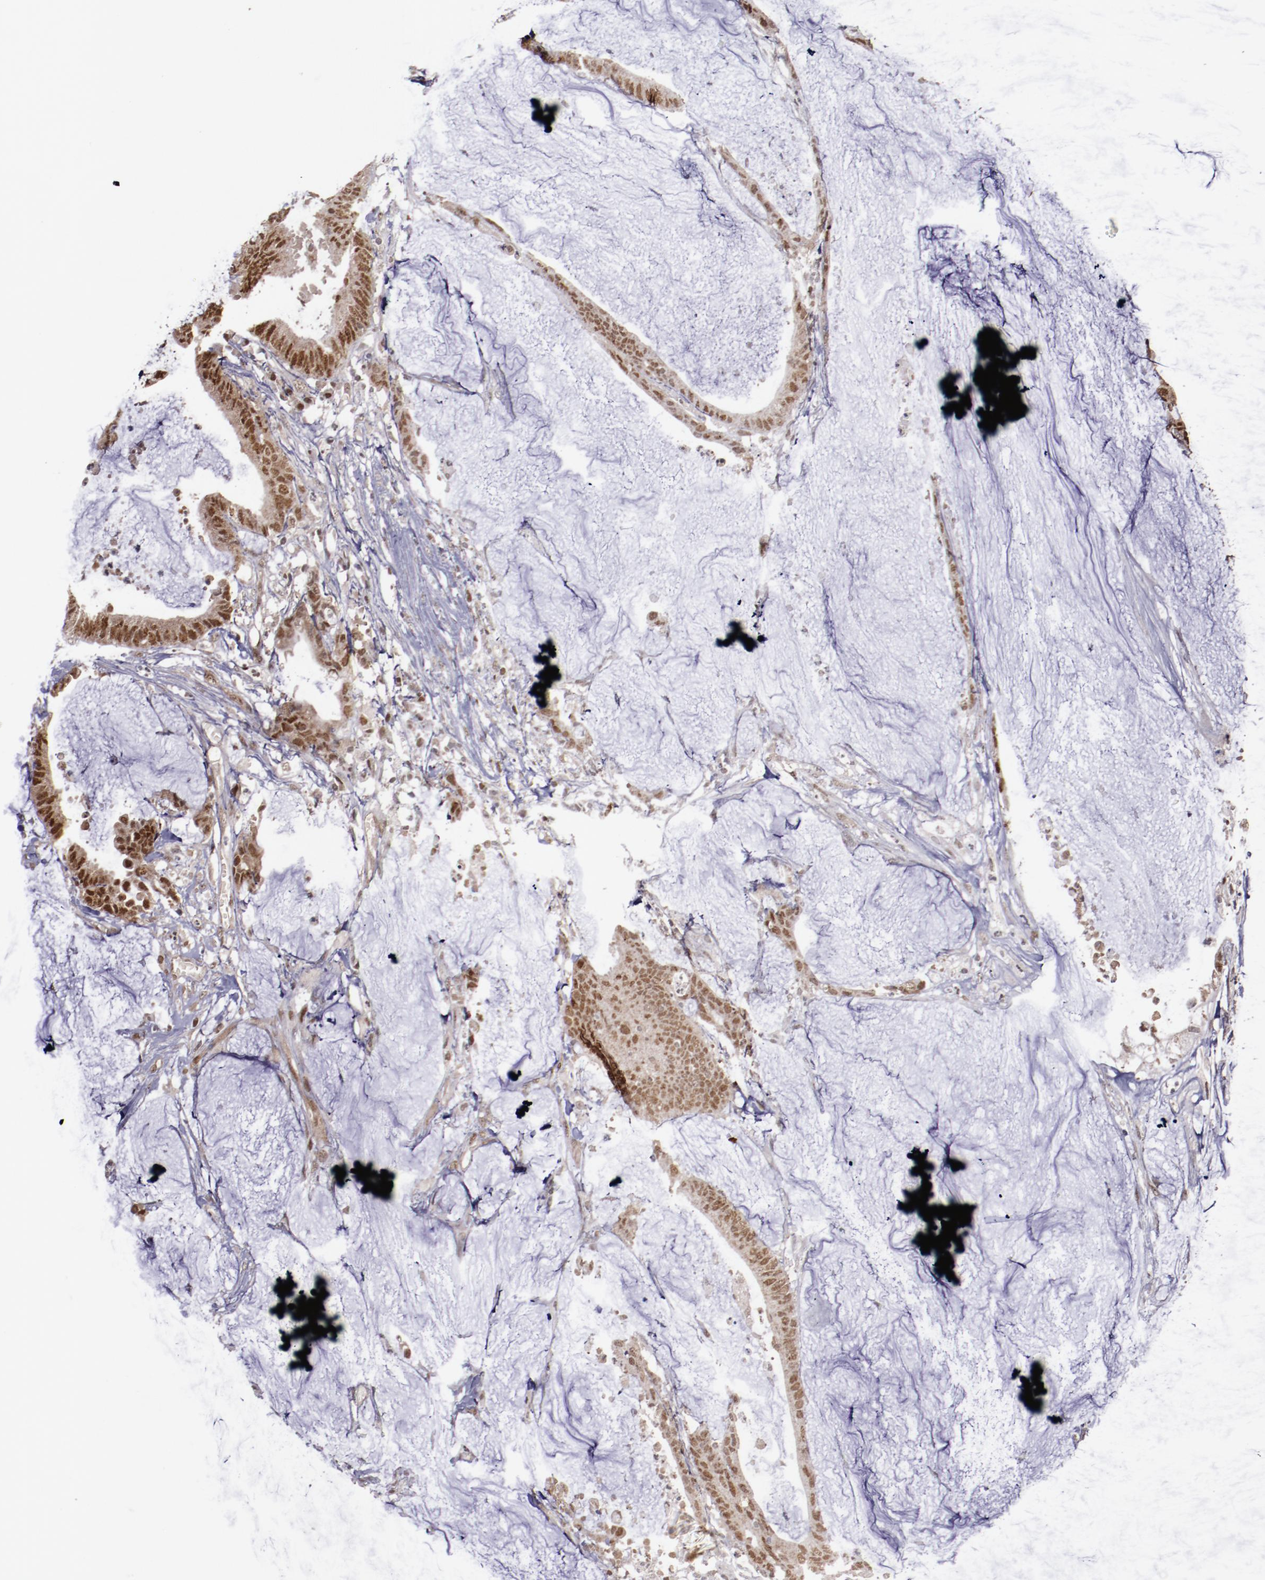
{"staining": {"intensity": "strong", "quantity": ">75%", "location": "nuclear"}, "tissue": "colorectal cancer", "cell_type": "Tumor cells", "image_type": "cancer", "snomed": [{"axis": "morphology", "description": "Adenocarcinoma, NOS"}, {"axis": "topography", "description": "Rectum"}], "caption": "Strong nuclear positivity is present in about >75% of tumor cells in adenocarcinoma (colorectal).", "gene": "CHEK2", "patient": {"sex": "female", "age": 66}}